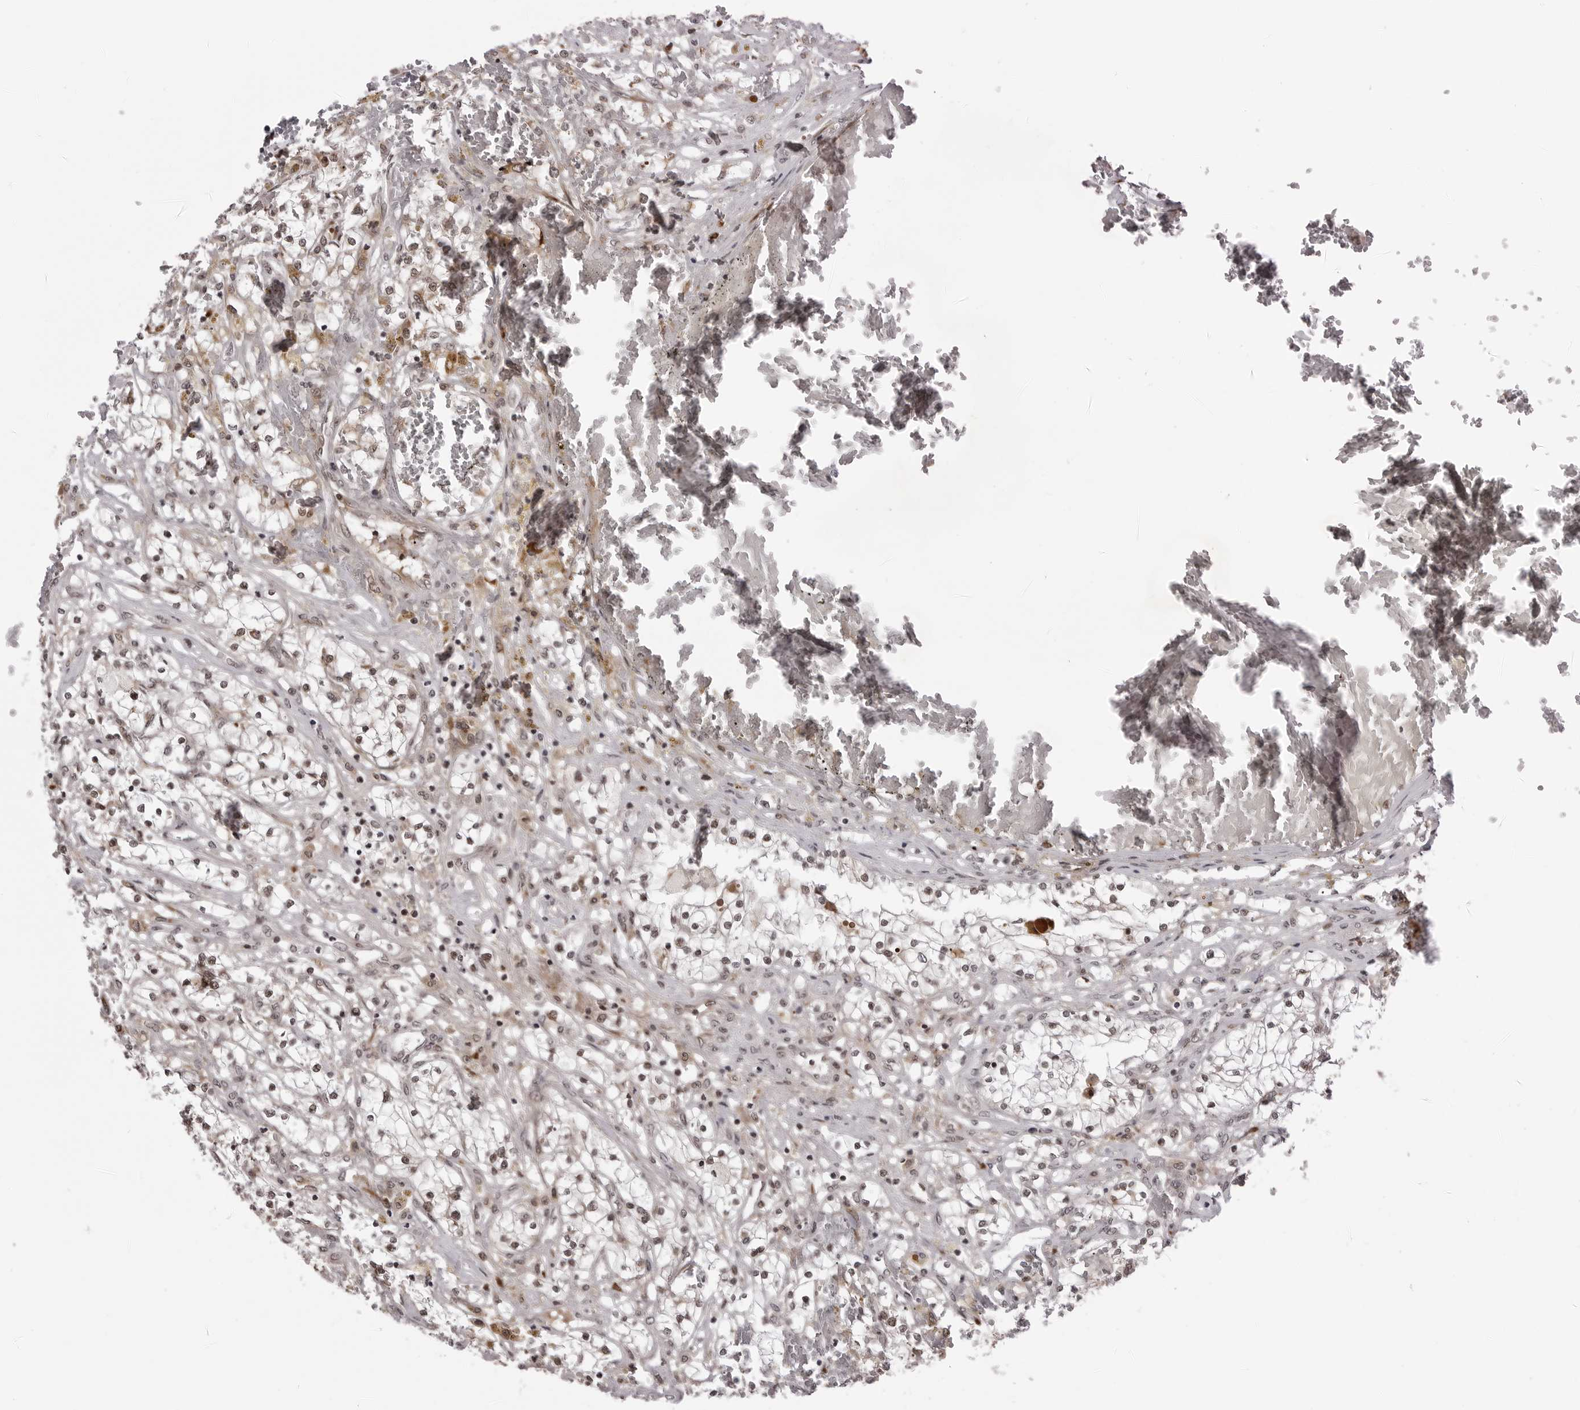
{"staining": {"intensity": "moderate", "quantity": ">75%", "location": "nuclear"}, "tissue": "renal cancer", "cell_type": "Tumor cells", "image_type": "cancer", "snomed": [{"axis": "morphology", "description": "Normal tissue, NOS"}, {"axis": "morphology", "description": "Adenocarcinoma, NOS"}, {"axis": "topography", "description": "Kidney"}], "caption": "Immunohistochemistry (IHC) of adenocarcinoma (renal) demonstrates medium levels of moderate nuclear expression in approximately >75% of tumor cells. The protein is shown in brown color, while the nuclei are stained blue.", "gene": "PHF3", "patient": {"sex": "male", "age": 68}}